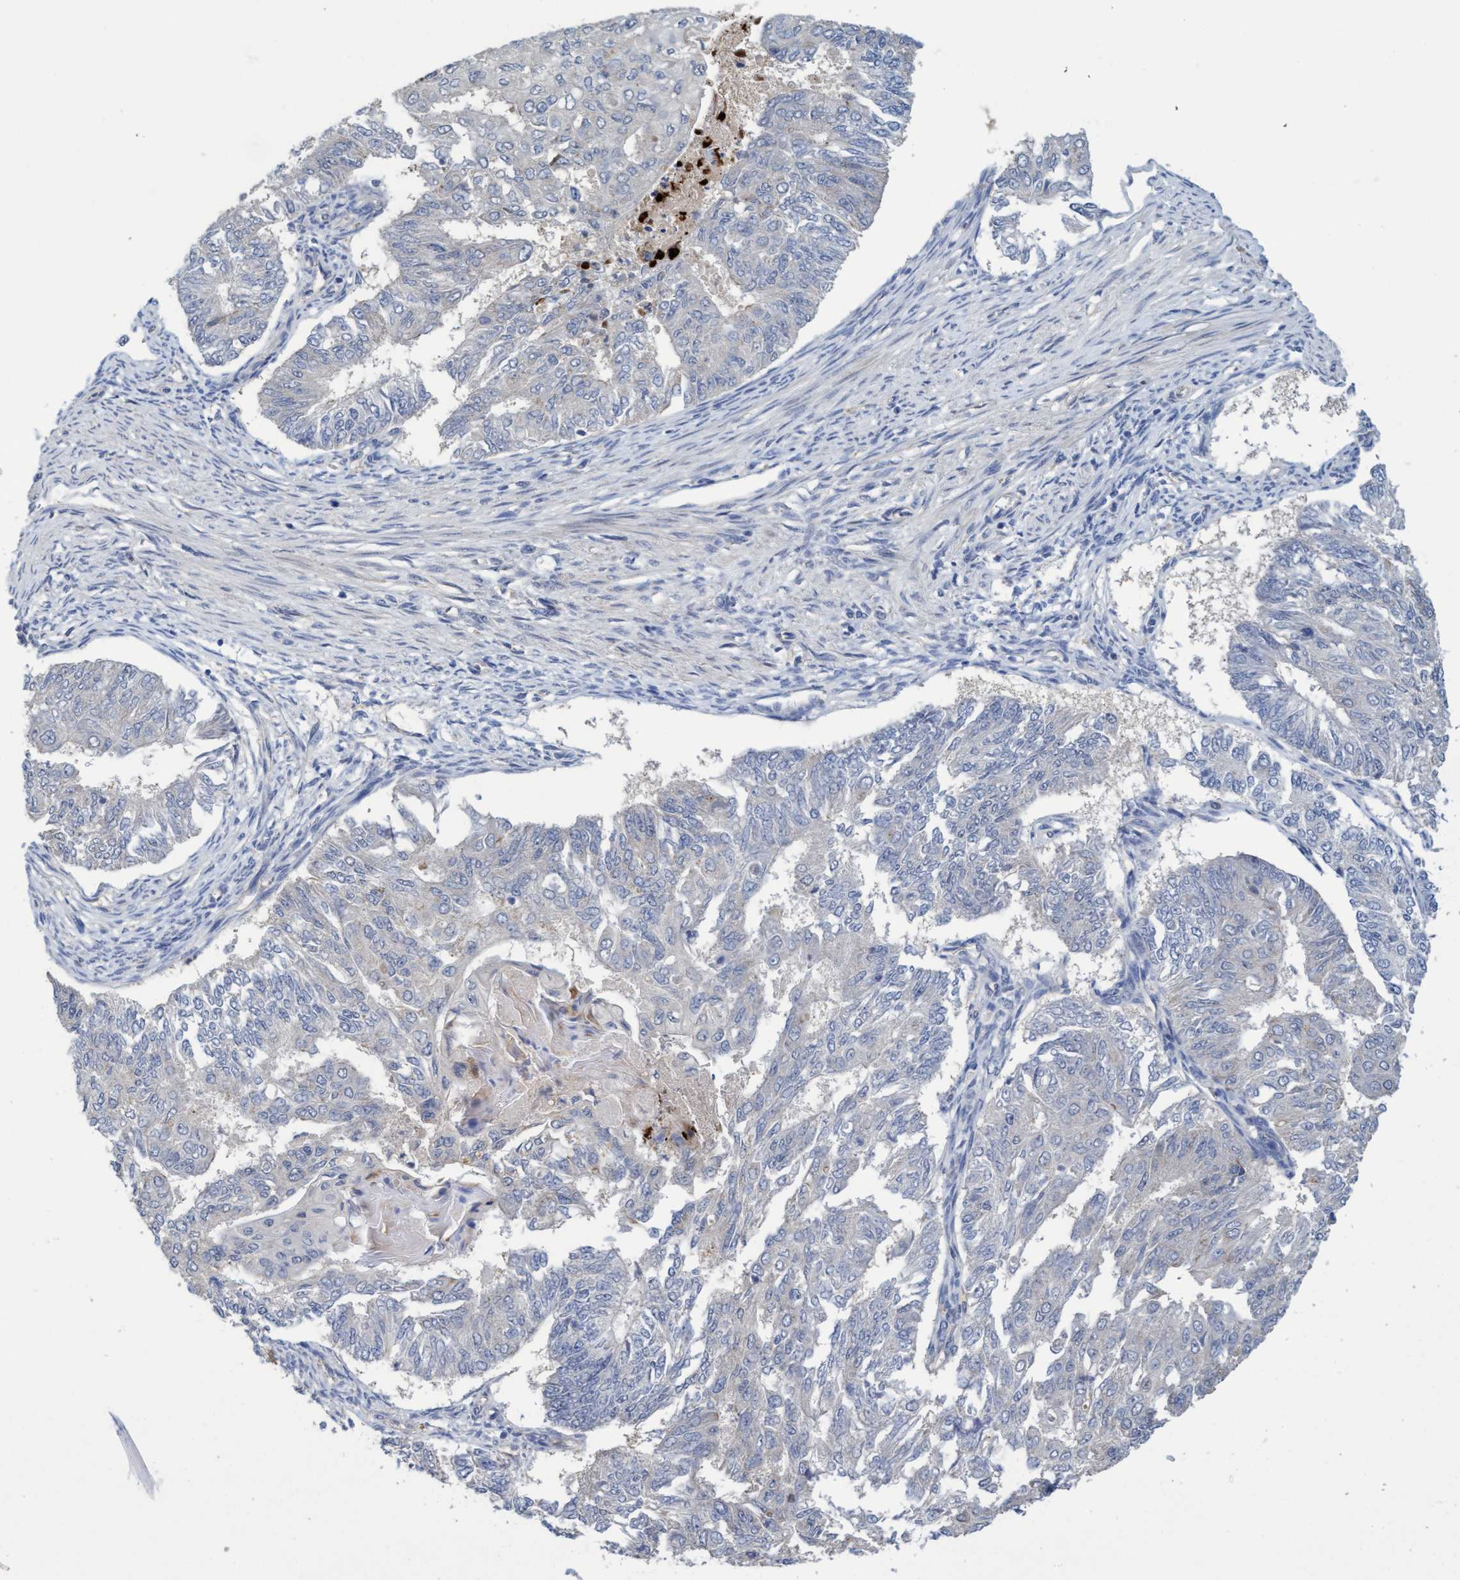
{"staining": {"intensity": "negative", "quantity": "none", "location": "none"}, "tissue": "endometrial cancer", "cell_type": "Tumor cells", "image_type": "cancer", "snomed": [{"axis": "morphology", "description": "Adenocarcinoma, NOS"}, {"axis": "topography", "description": "Endometrium"}], "caption": "Endometrial adenocarcinoma was stained to show a protein in brown. There is no significant staining in tumor cells.", "gene": "SEMA4D", "patient": {"sex": "female", "age": 32}}